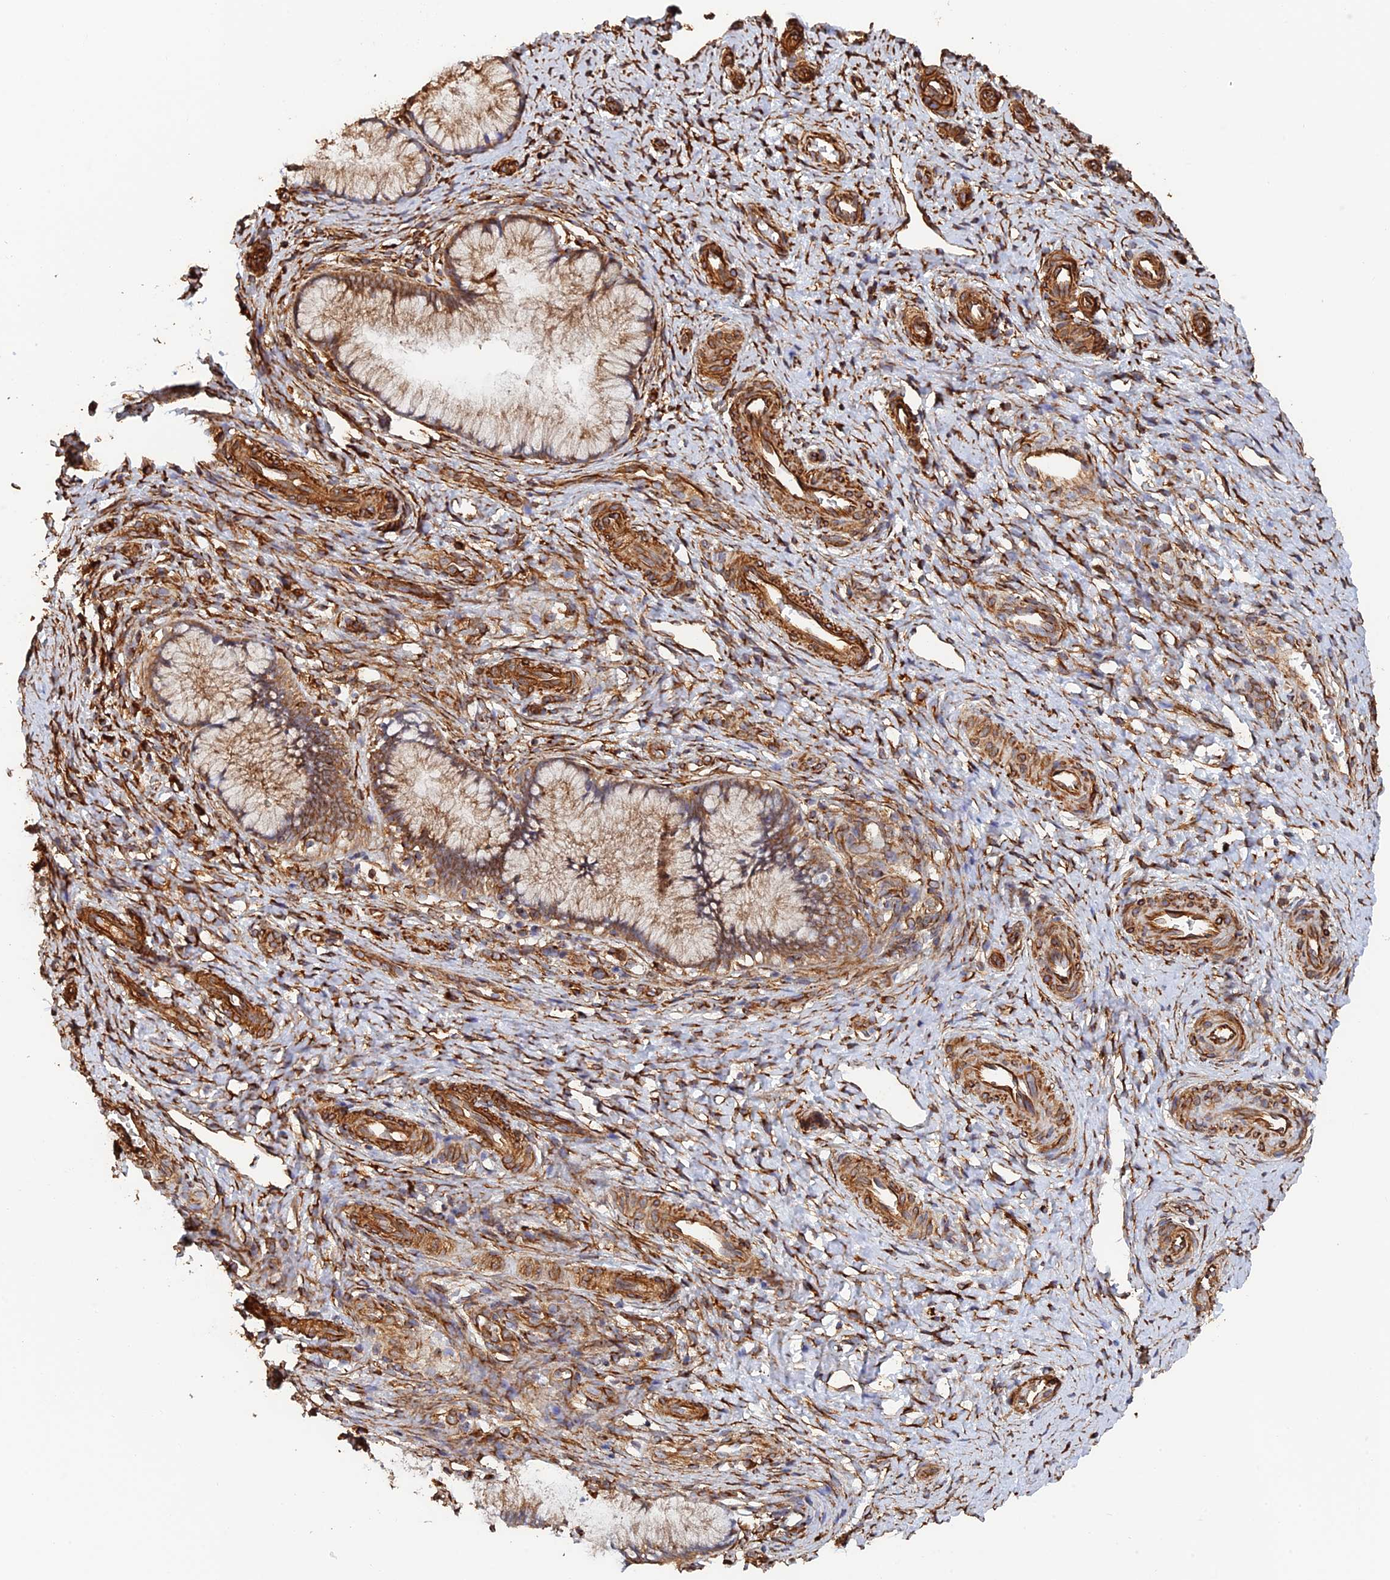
{"staining": {"intensity": "strong", "quantity": "25%-75%", "location": "cytoplasmic/membranous"}, "tissue": "cervix", "cell_type": "Glandular cells", "image_type": "normal", "snomed": [{"axis": "morphology", "description": "Normal tissue, NOS"}, {"axis": "topography", "description": "Cervix"}], "caption": "Protein analysis of unremarkable cervix exhibits strong cytoplasmic/membranous staining in about 25%-75% of glandular cells. The staining was performed using DAB to visualize the protein expression in brown, while the nuclei were stained in blue with hematoxylin (Magnification: 20x).", "gene": "WBP11", "patient": {"sex": "female", "age": 36}}